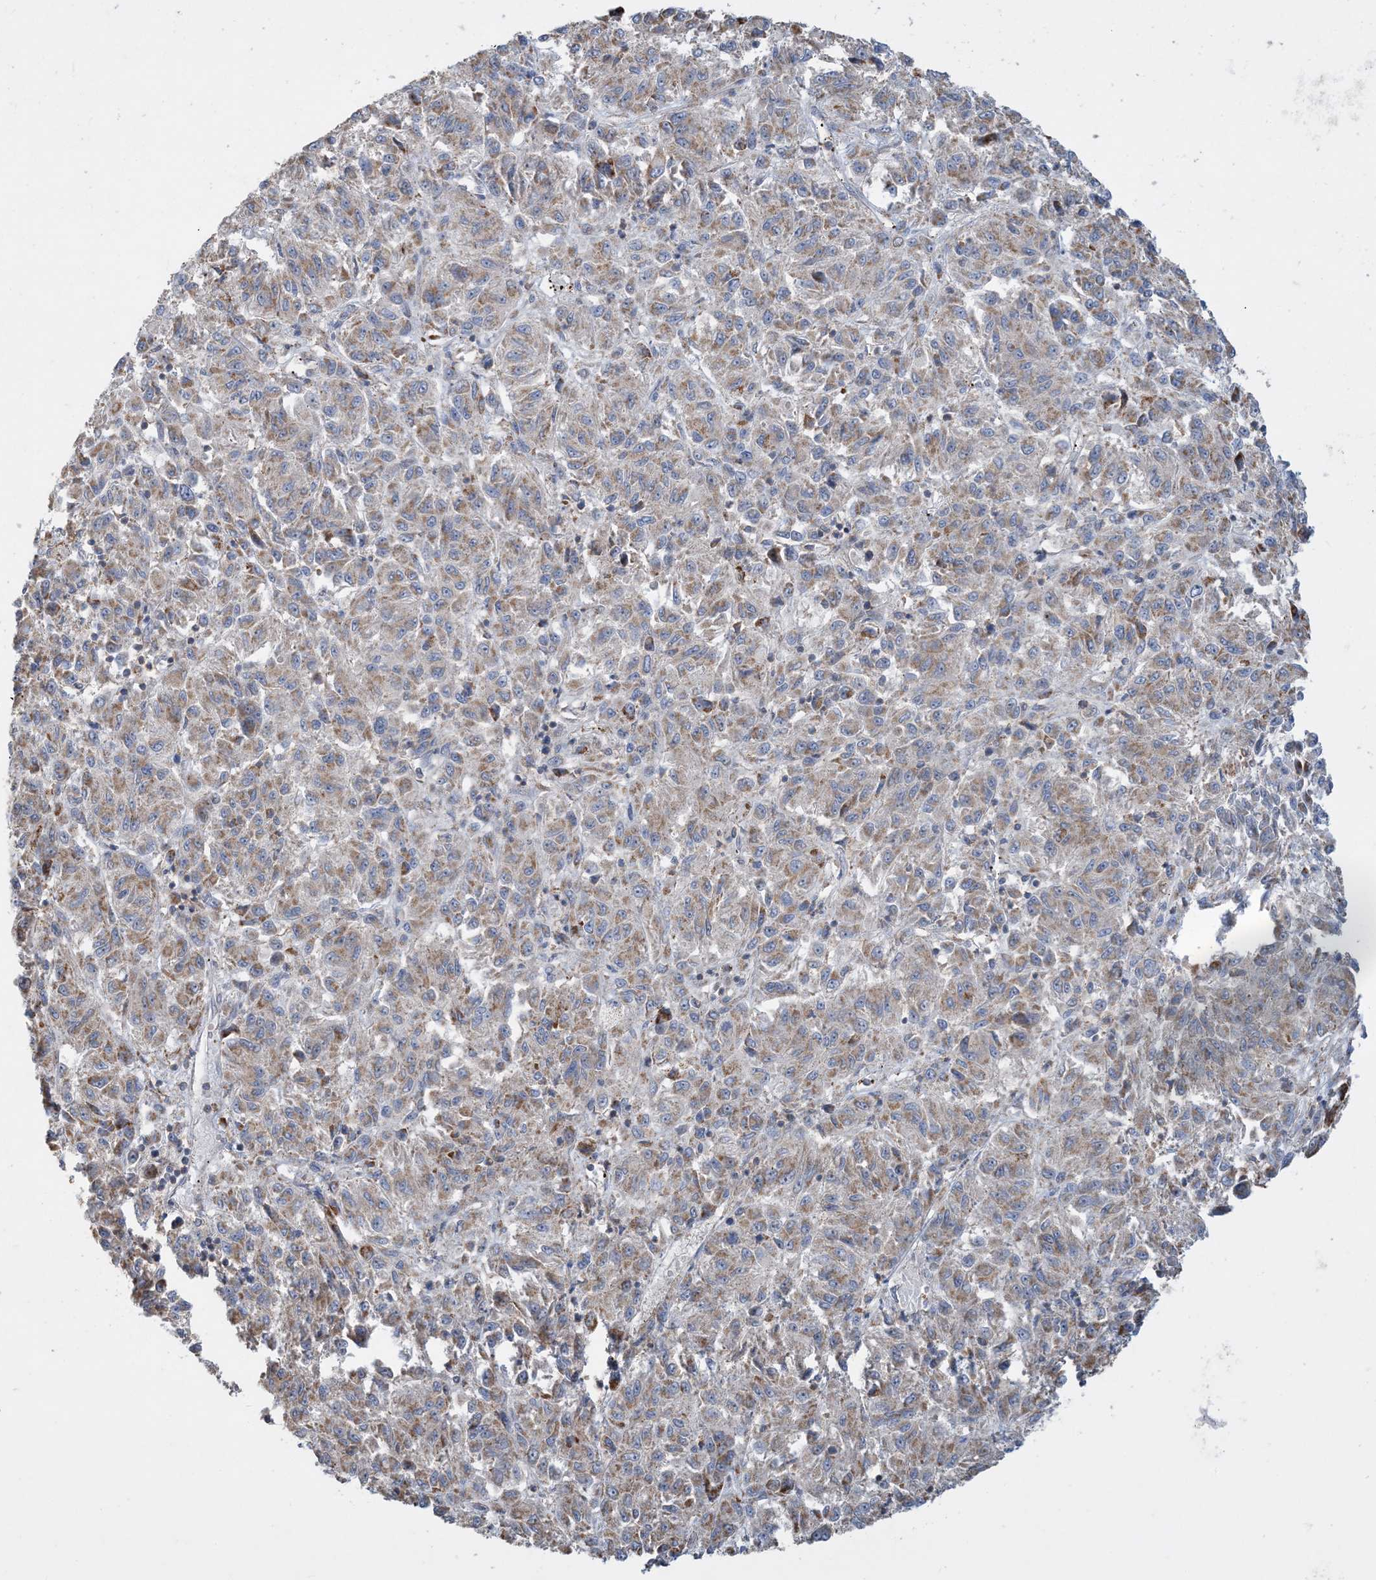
{"staining": {"intensity": "weak", "quantity": ">75%", "location": "cytoplasmic/membranous"}, "tissue": "melanoma", "cell_type": "Tumor cells", "image_type": "cancer", "snomed": [{"axis": "morphology", "description": "Malignant melanoma, Metastatic site"}, {"axis": "topography", "description": "Lung"}], "caption": "Melanoma stained with immunohistochemistry (IHC) reveals weak cytoplasmic/membranous staining in about >75% of tumor cells.", "gene": "ECHDC1", "patient": {"sex": "male", "age": 64}}